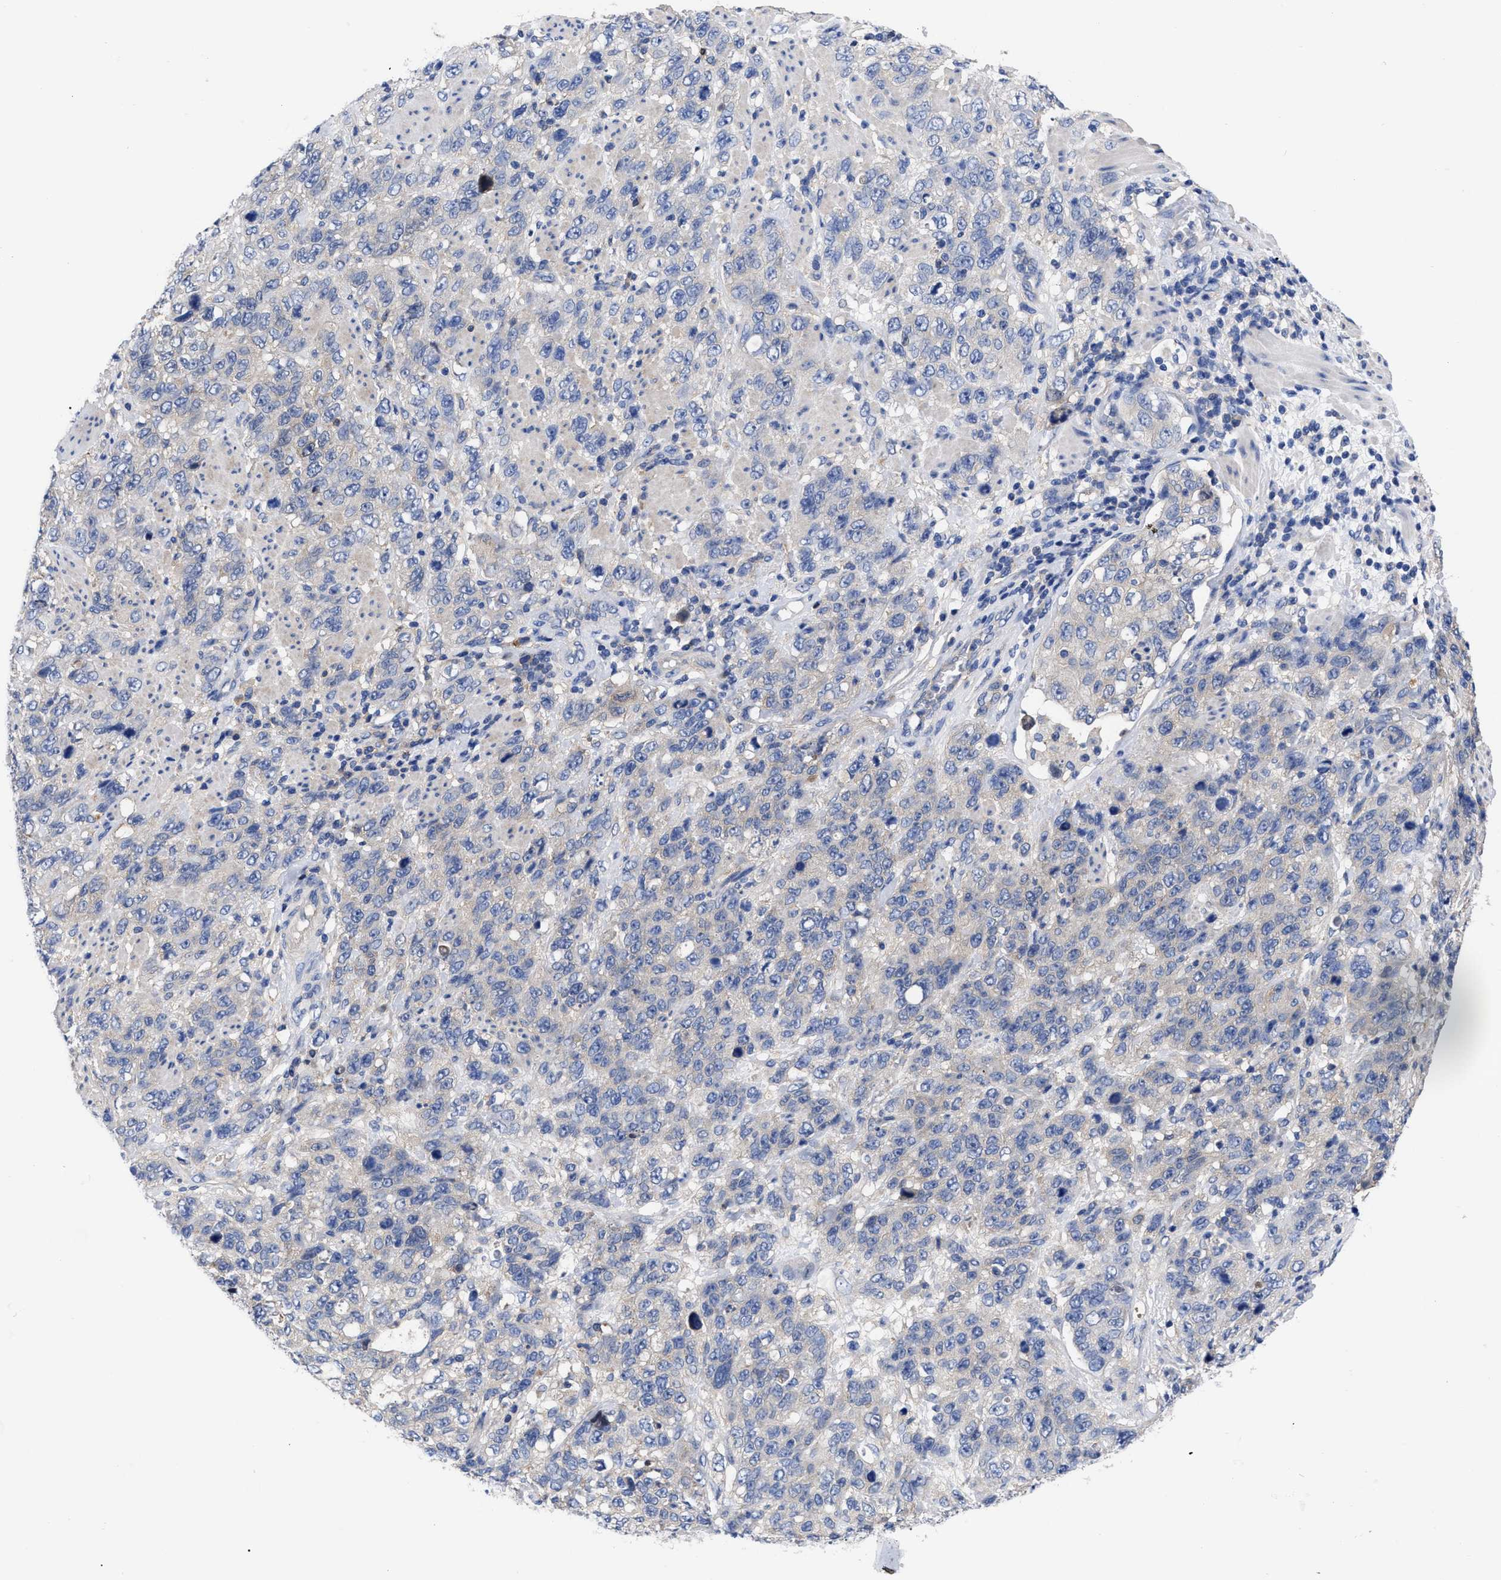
{"staining": {"intensity": "negative", "quantity": "none", "location": "none"}, "tissue": "stomach cancer", "cell_type": "Tumor cells", "image_type": "cancer", "snomed": [{"axis": "morphology", "description": "Adenocarcinoma, NOS"}, {"axis": "topography", "description": "Stomach"}], "caption": "This is an IHC image of stomach adenocarcinoma. There is no positivity in tumor cells.", "gene": "RBKS", "patient": {"sex": "male", "age": 48}}